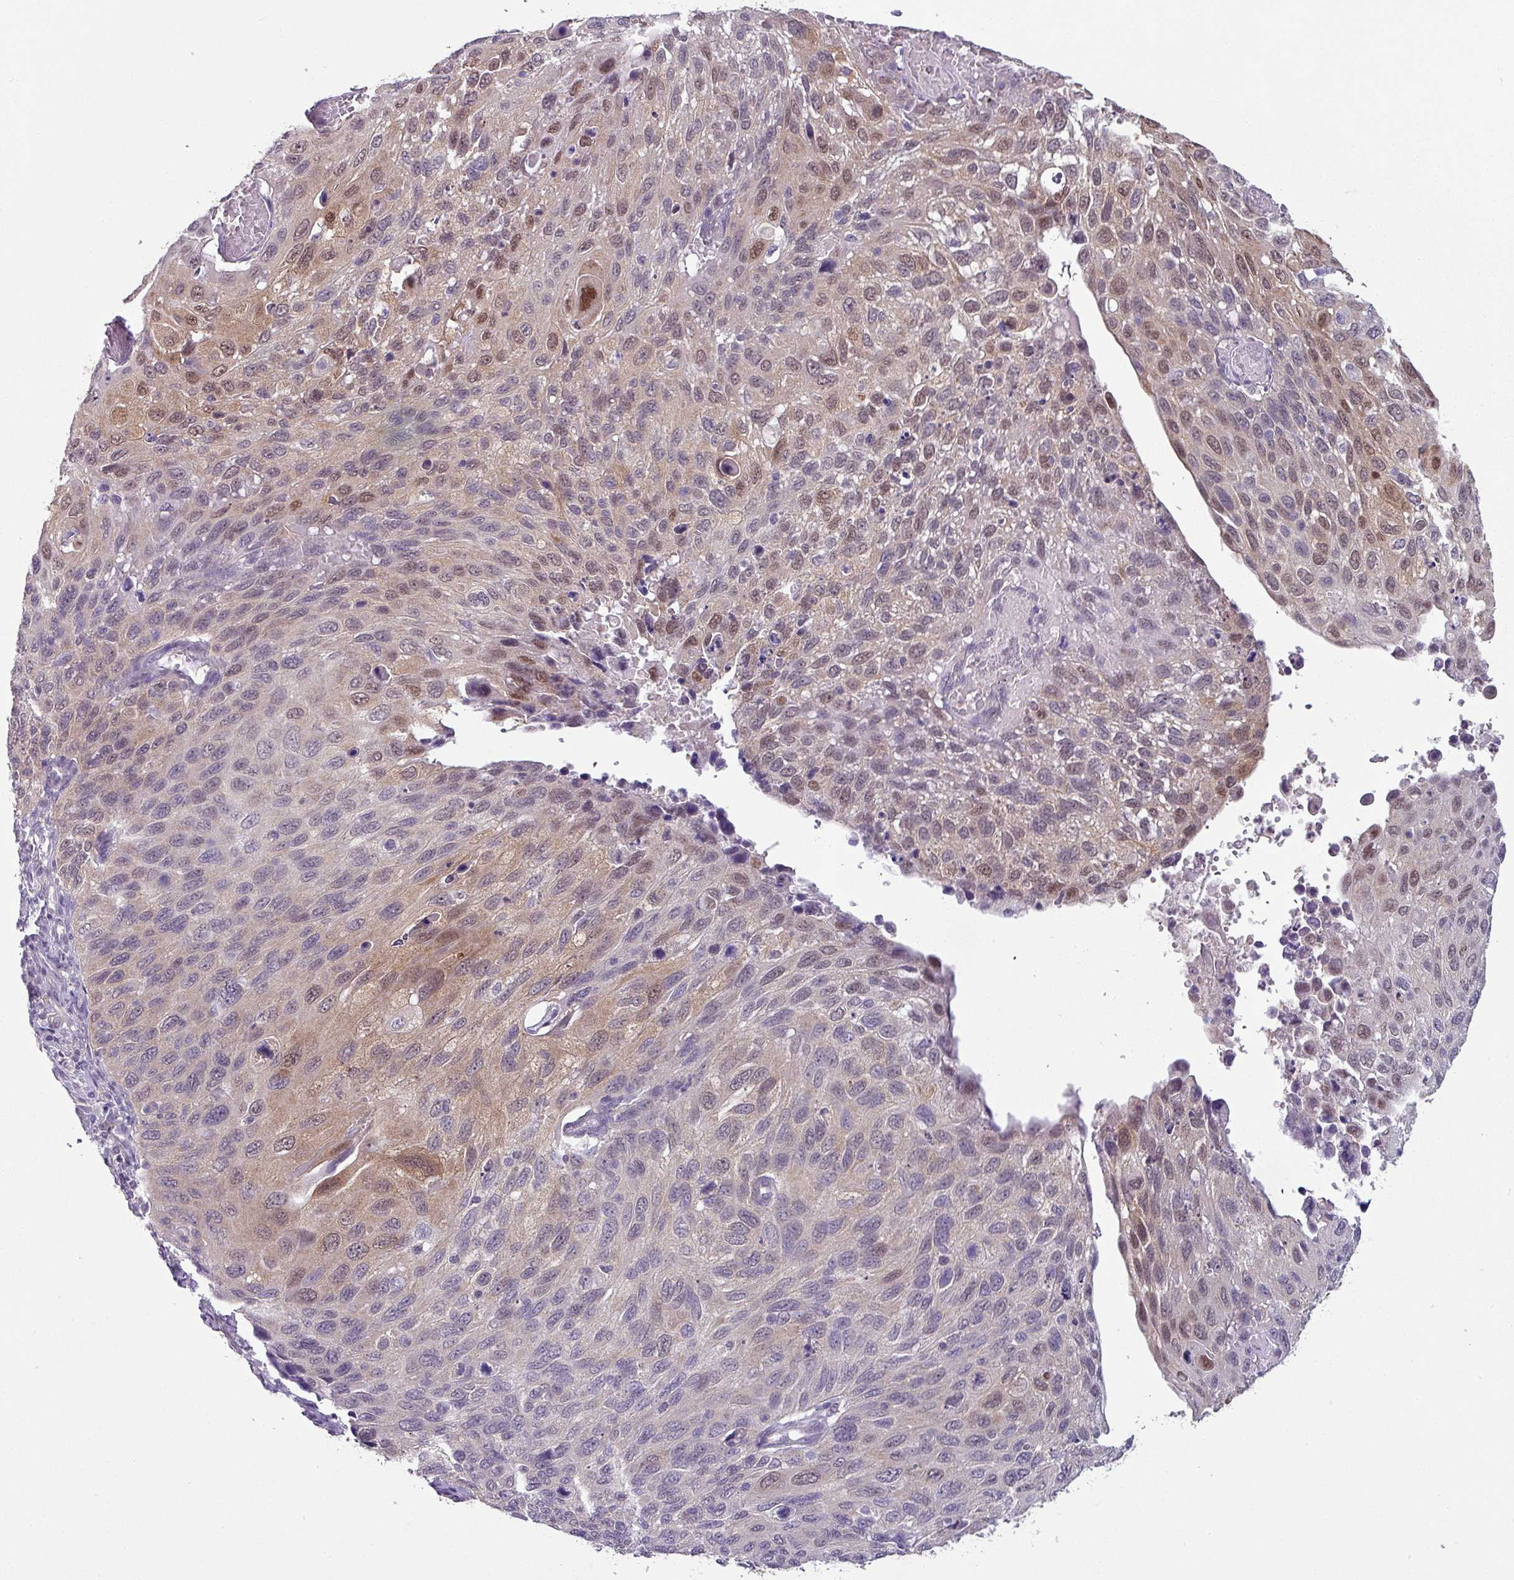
{"staining": {"intensity": "moderate", "quantity": "25%-75%", "location": "nuclear"}, "tissue": "cervical cancer", "cell_type": "Tumor cells", "image_type": "cancer", "snomed": [{"axis": "morphology", "description": "Squamous cell carcinoma, NOS"}, {"axis": "topography", "description": "Cervix"}], "caption": "Immunohistochemical staining of squamous cell carcinoma (cervical) exhibits moderate nuclear protein expression in about 25%-75% of tumor cells.", "gene": "TTLL12", "patient": {"sex": "female", "age": 70}}